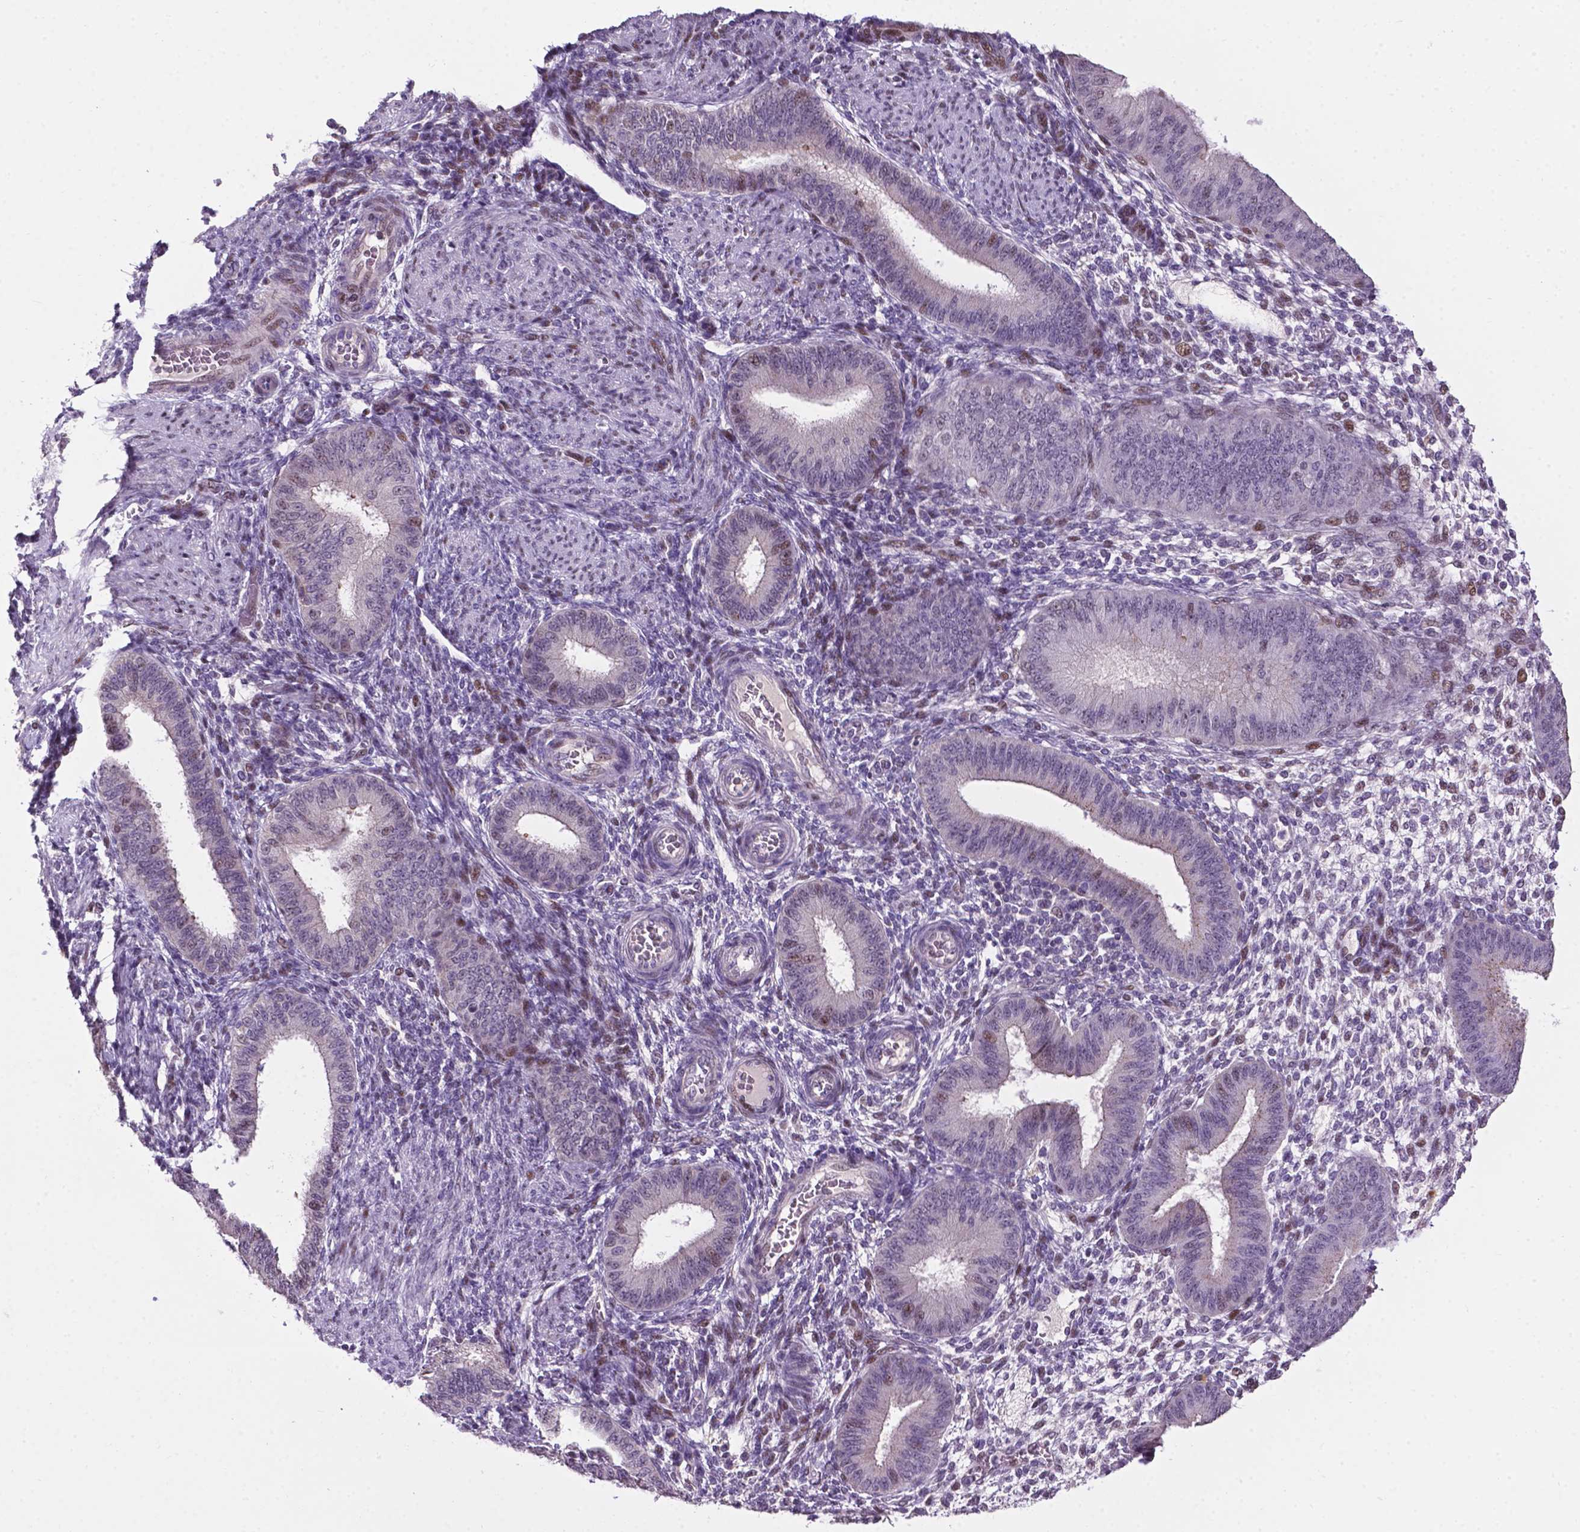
{"staining": {"intensity": "negative", "quantity": "none", "location": "none"}, "tissue": "endometrium", "cell_type": "Cells in endometrial stroma", "image_type": "normal", "snomed": [{"axis": "morphology", "description": "Normal tissue, NOS"}, {"axis": "topography", "description": "Endometrium"}], "caption": "A photomicrograph of human endometrium is negative for staining in cells in endometrial stroma. (DAB (3,3'-diaminobenzidine) IHC visualized using brightfield microscopy, high magnification).", "gene": "SMAD2", "patient": {"sex": "female", "age": 39}}